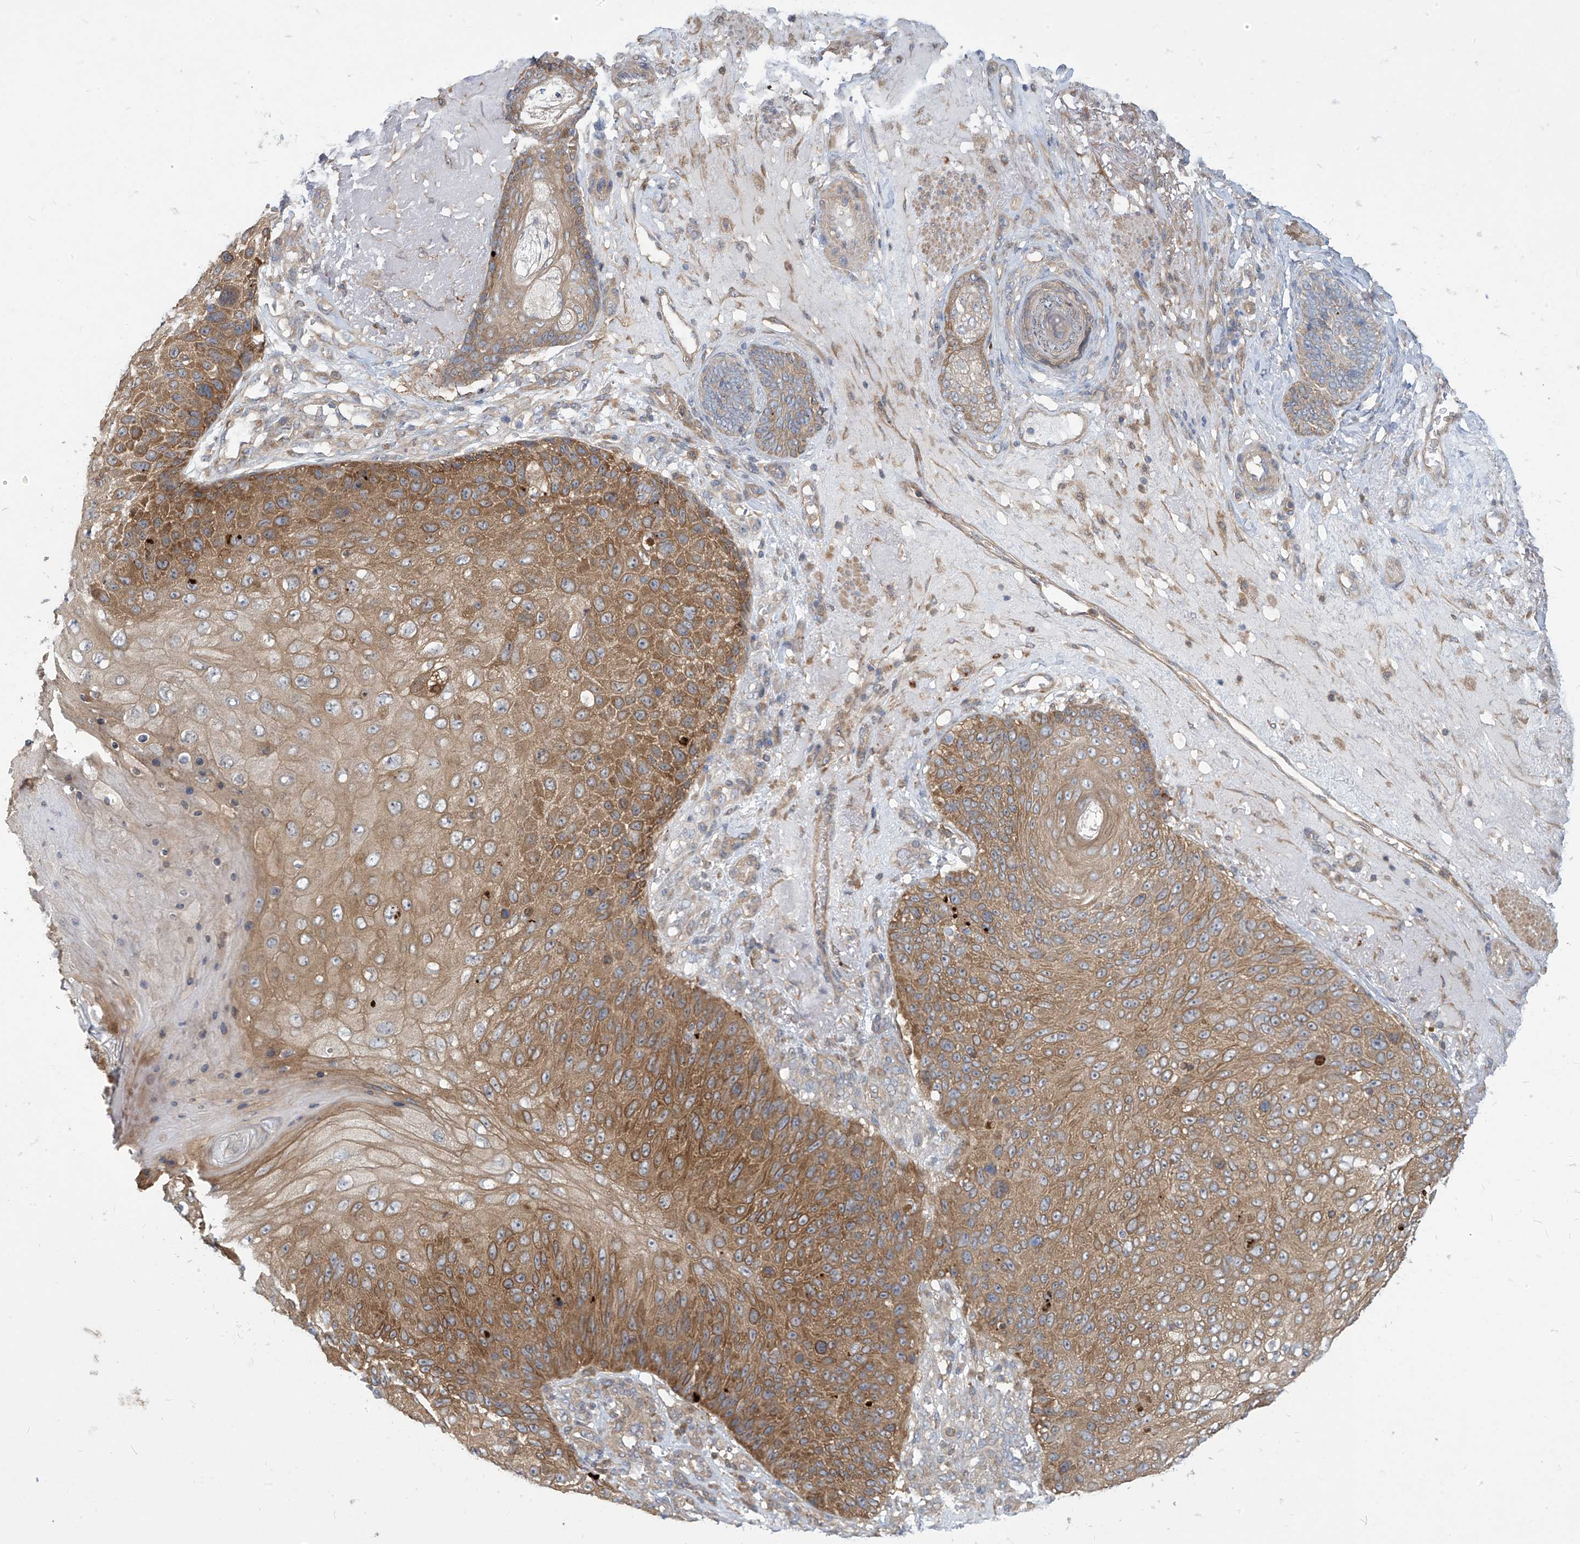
{"staining": {"intensity": "moderate", "quantity": ">75%", "location": "cytoplasmic/membranous"}, "tissue": "skin cancer", "cell_type": "Tumor cells", "image_type": "cancer", "snomed": [{"axis": "morphology", "description": "Squamous cell carcinoma, NOS"}, {"axis": "topography", "description": "Skin"}], "caption": "Protein staining of skin squamous cell carcinoma tissue demonstrates moderate cytoplasmic/membranous expression in about >75% of tumor cells.", "gene": "ADI1", "patient": {"sex": "female", "age": 88}}